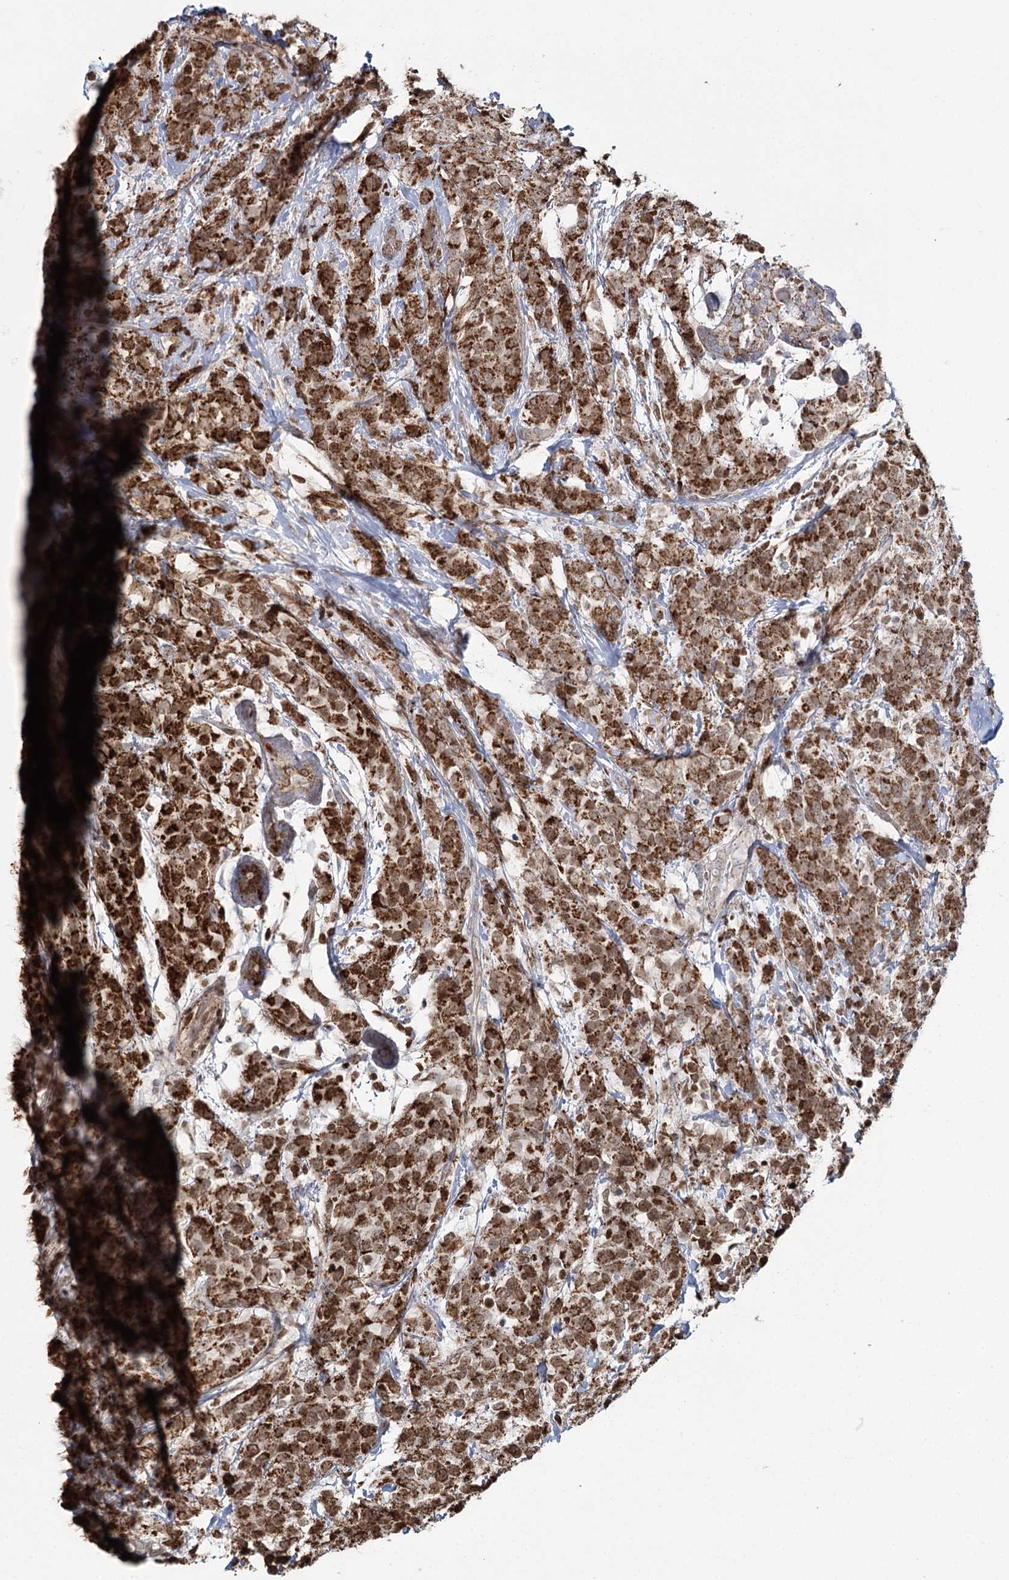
{"staining": {"intensity": "strong", "quantity": ">75%", "location": "cytoplasmic/membranous,nuclear"}, "tissue": "breast cancer", "cell_type": "Tumor cells", "image_type": "cancer", "snomed": [{"axis": "morphology", "description": "Lobular carcinoma"}, {"axis": "topography", "description": "Breast"}], "caption": "The micrograph displays immunohistochemical staining of breast cancer. There is strong cytoplasmic/membranous and nuclear expression is identified in about >75% of tumor cells.", "gene": "PDHX", "patient": {"sex": "female", "age": 59}}